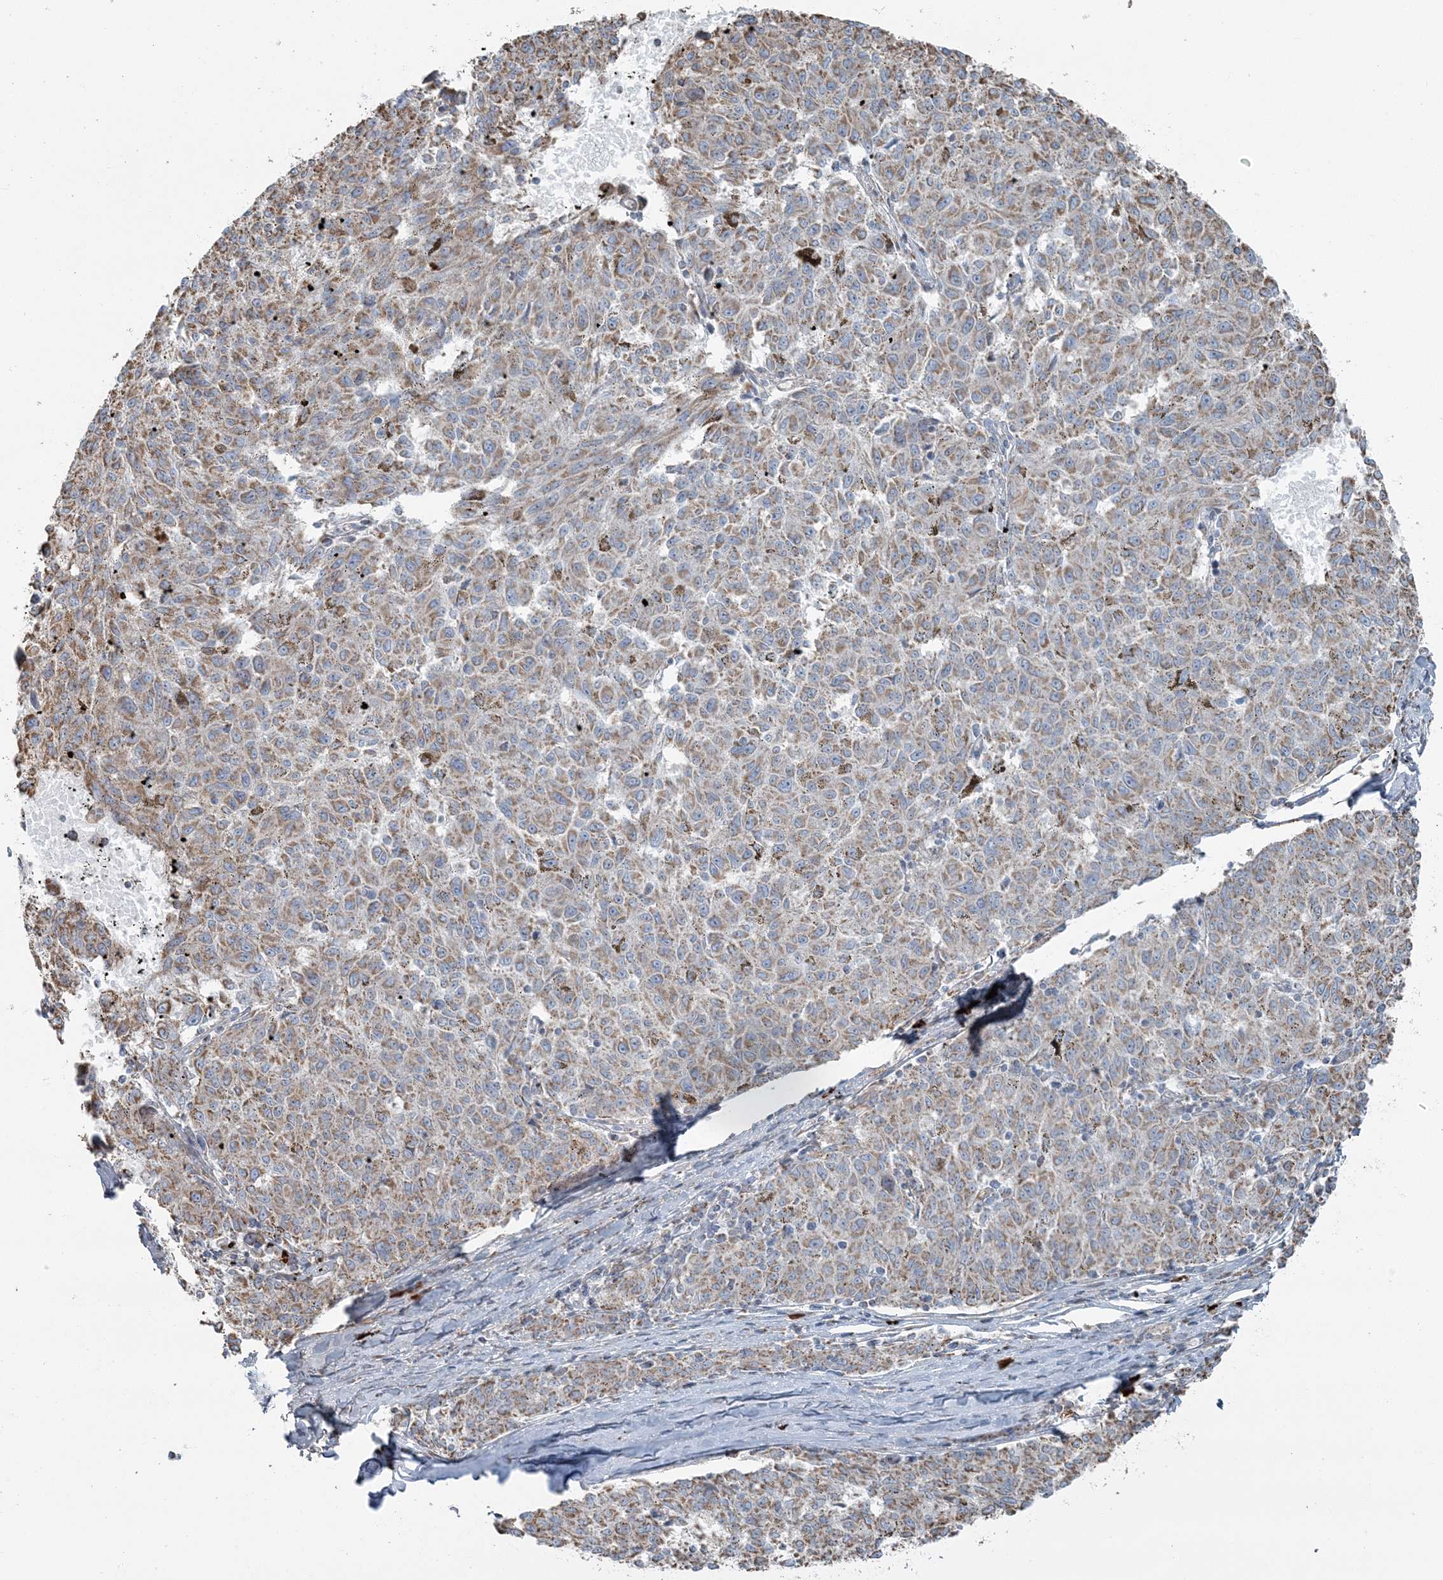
{"staining": {"intensity": "moderate", "quantity": ">75%", "location": "cytoplasmic/membranous"}, "tissue": "melanoma", "cell_type": "Tumor cells", "image_type": "cancer", "snomed": [{"axis": "morphology", "description": "Malignant melanoma, NOS"}, {"axis": "topography", "description": "Skin"}], "caption": "The image reveals staining of malignant melanoma, revealing moderate cytoplasmic/membranous protein positivity (brown color) within tumor cells.", "gene": "SLC22A16", "patient": {"sex": "female", "age": 72}}